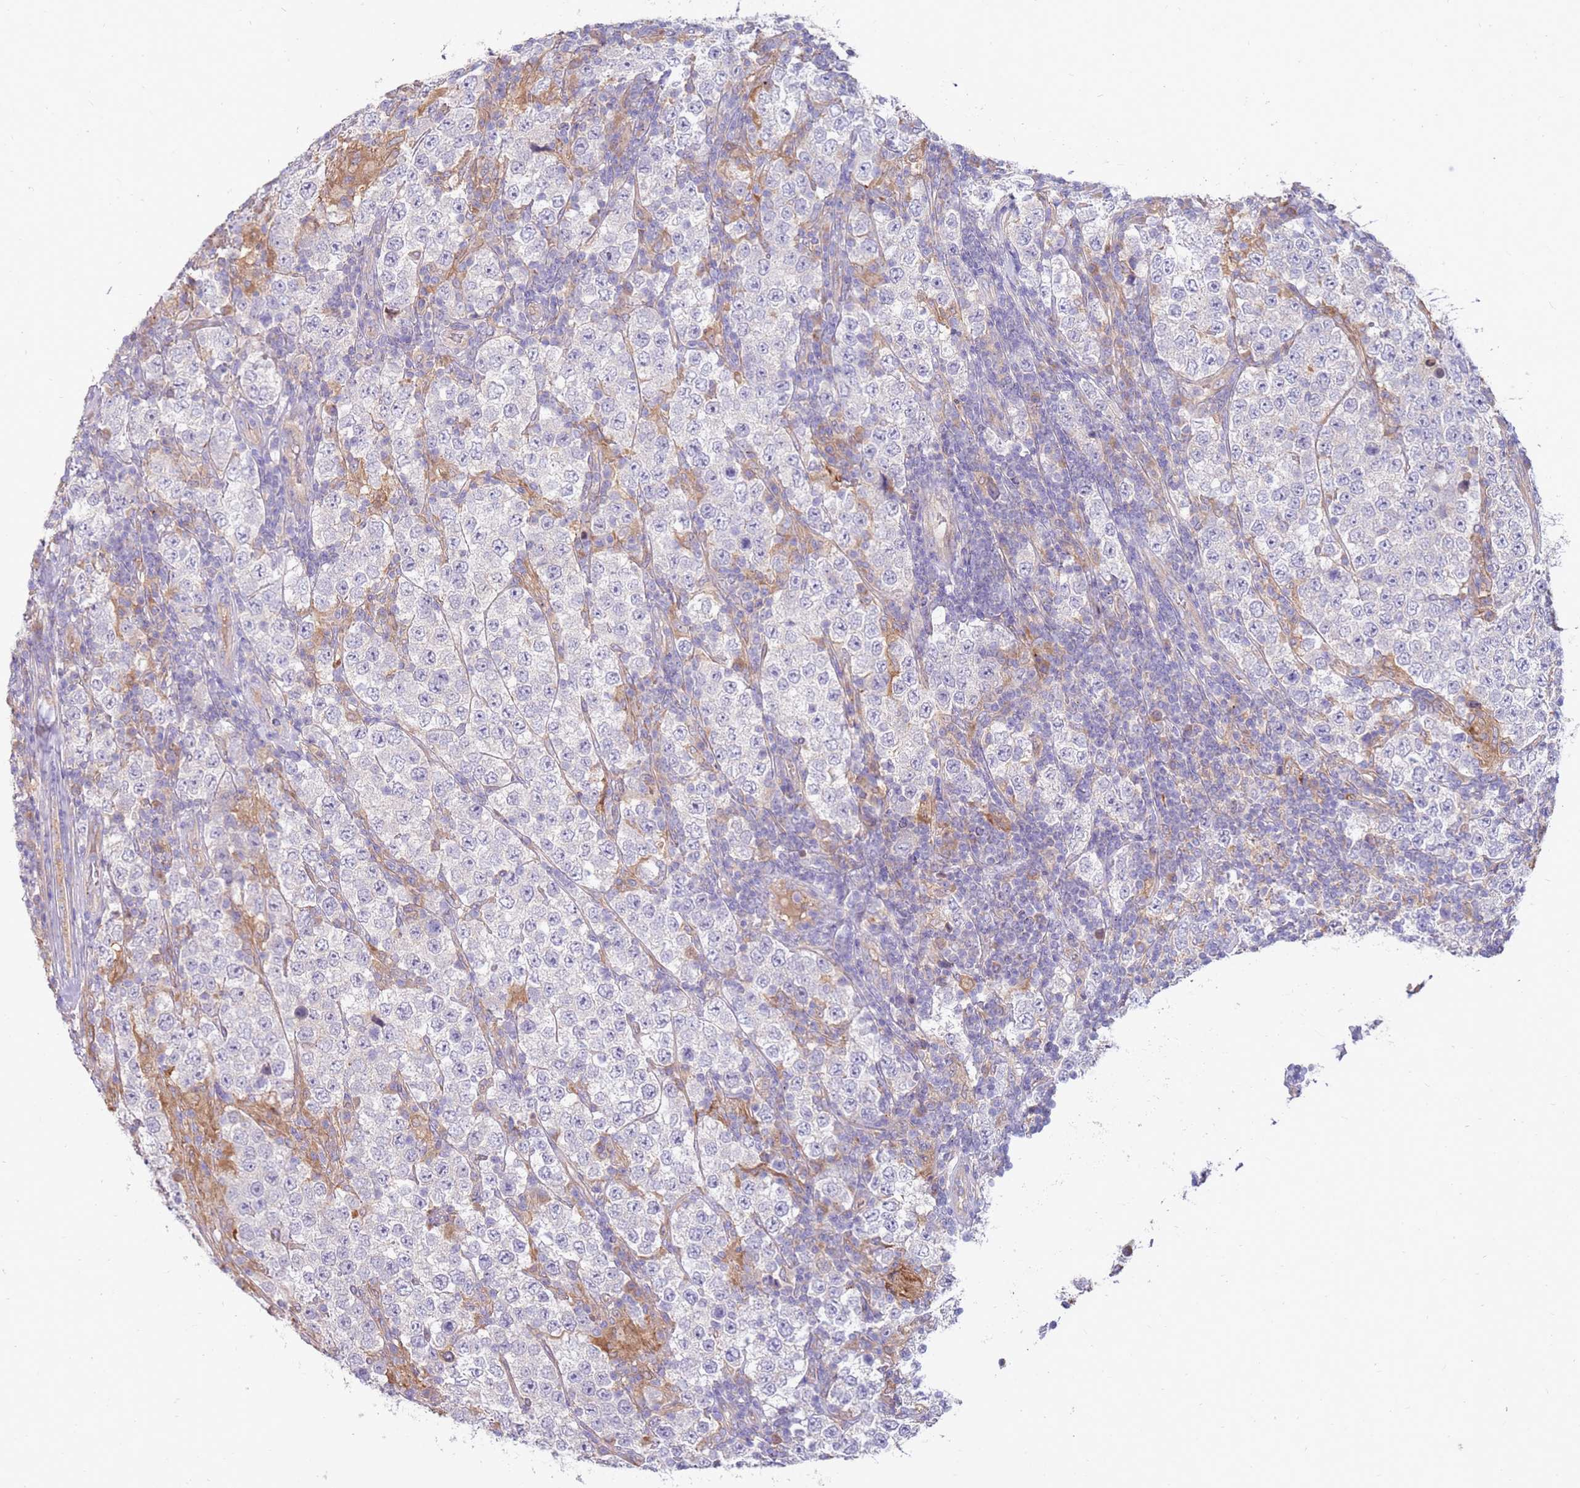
{"staining": {"intensity": "negative", "quantity": "none", "location": "none"}, "tissue": "testis cancer", "cell_type": "Tumor cells", "image_type": "cancer", "snomed": [{"axis": "morphology", "description": "Normal tissue, NOS"}, {"axis": "morphology", "description": "Urothelial carcinoma, High grade"}, {"axis": "morphology", "description": "Seminoma, NOS"}, {"axis": "morphology", "description": "Carcinoma, Embryonal, NOS"}, {"axis": "topography", "description": "Urinary bladder"}, {"axis": "topography", "description": "Testis"}], "caption": "Immunohistochemistry of high-grade urothelial carcinoma (testis) demonstrates no positivity in tumor cells.", "gene": "SLC44A4", "patient": {"sex": "male", "age": 41}}